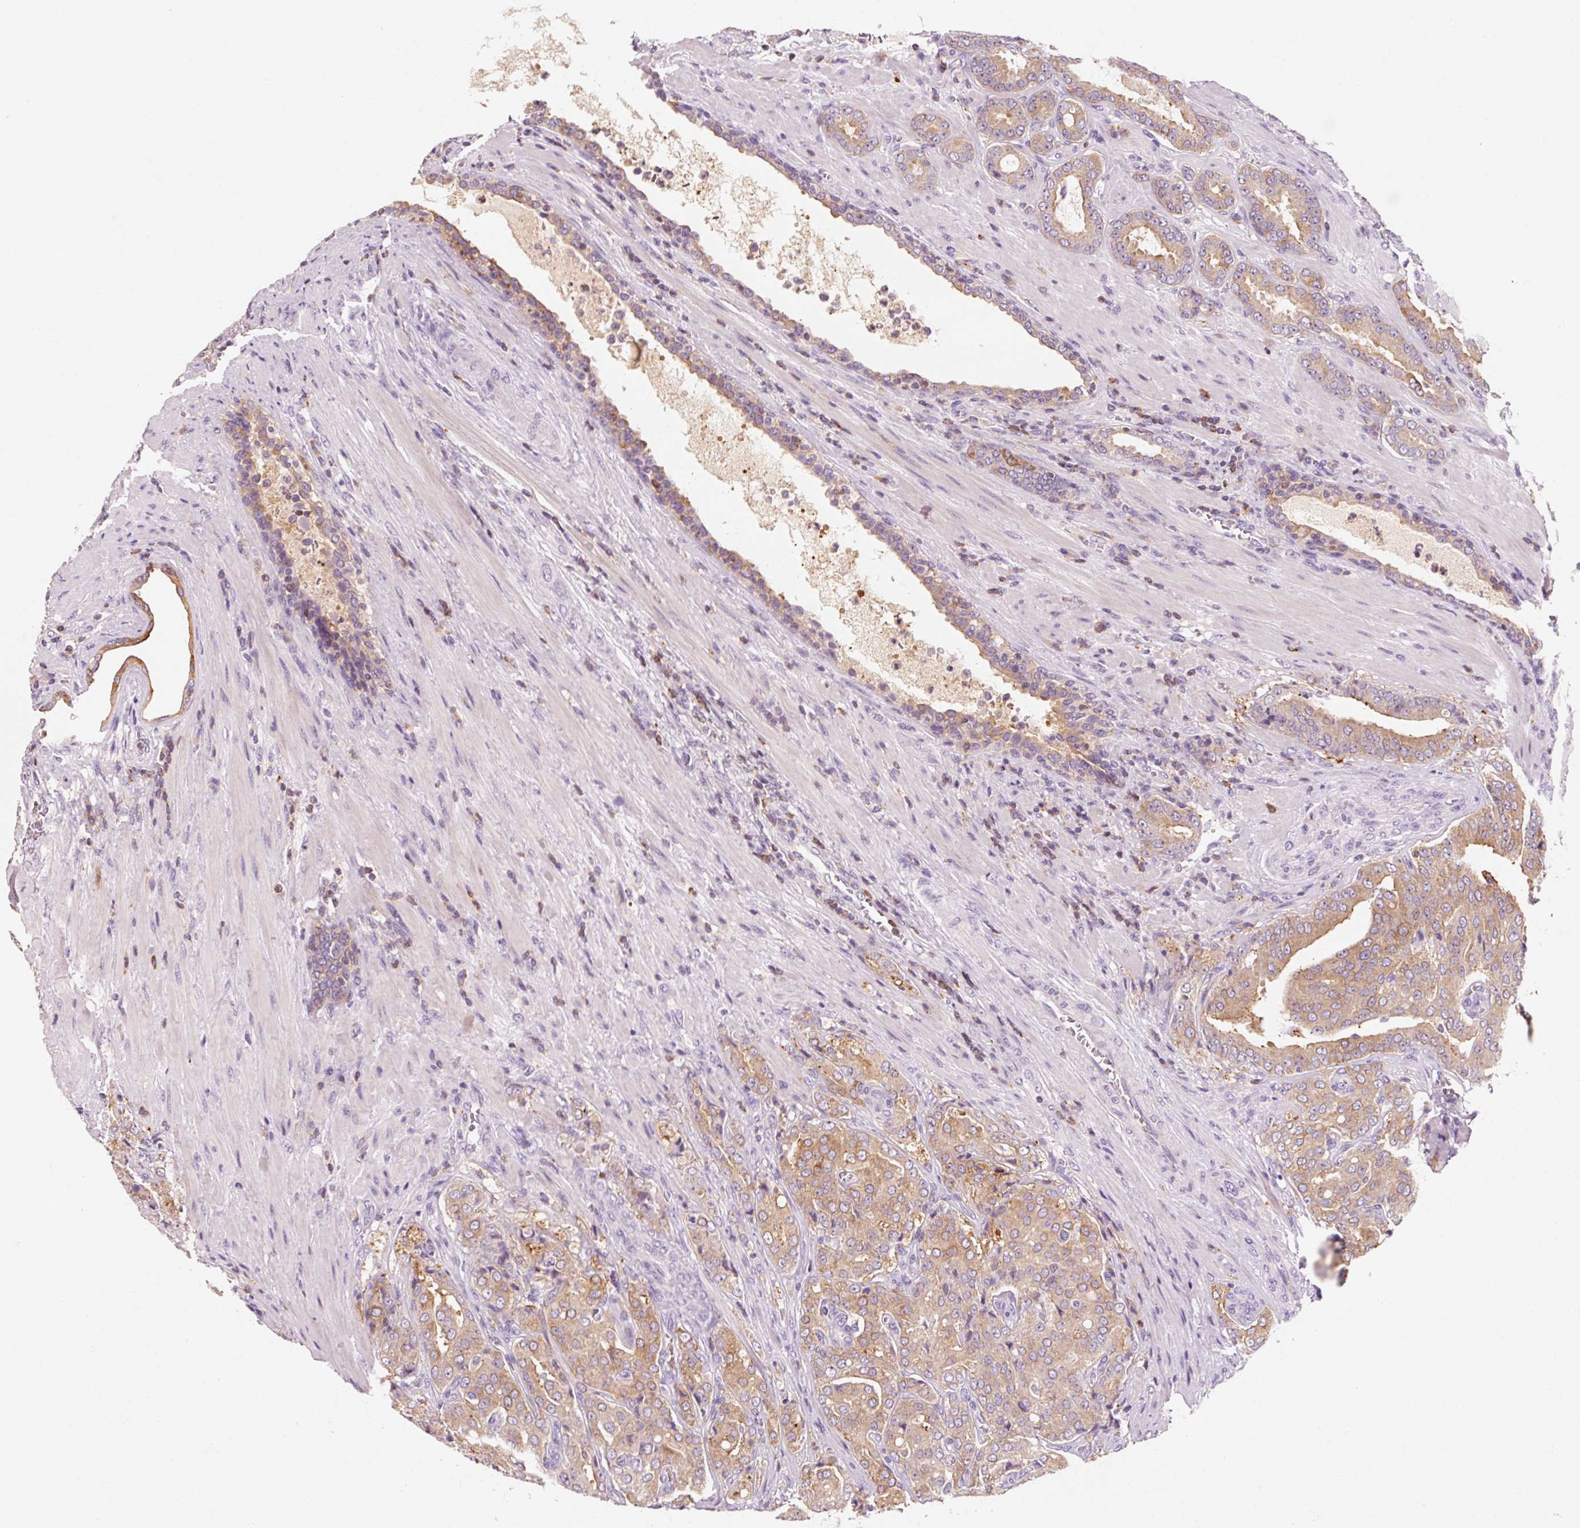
{"staining": {"intensity": "moderate", "quantity": ">75%", "location": "cytoplasmic/membranous"}, "tissue": "prostate cancer", "cell_type": "Tumor cells", "image_type": "cancer", "snomed": [{"axis": "morphology", "description": "Adenocarcinoma, High grade"}, {"axis": "topography", "description": "Prostate"}], "caption": "Prostate cancer was stained to show a protein in brown. There is medium levels of moderate cytoplasmic/membranous staining in about >75% of tumor cells. Immunohistochemistry (ihc) stains the protein of interest in brown and the nuclei are stained blue.", "gene": "OR8K1", "patient": {"sex": "male", "age": 68}}